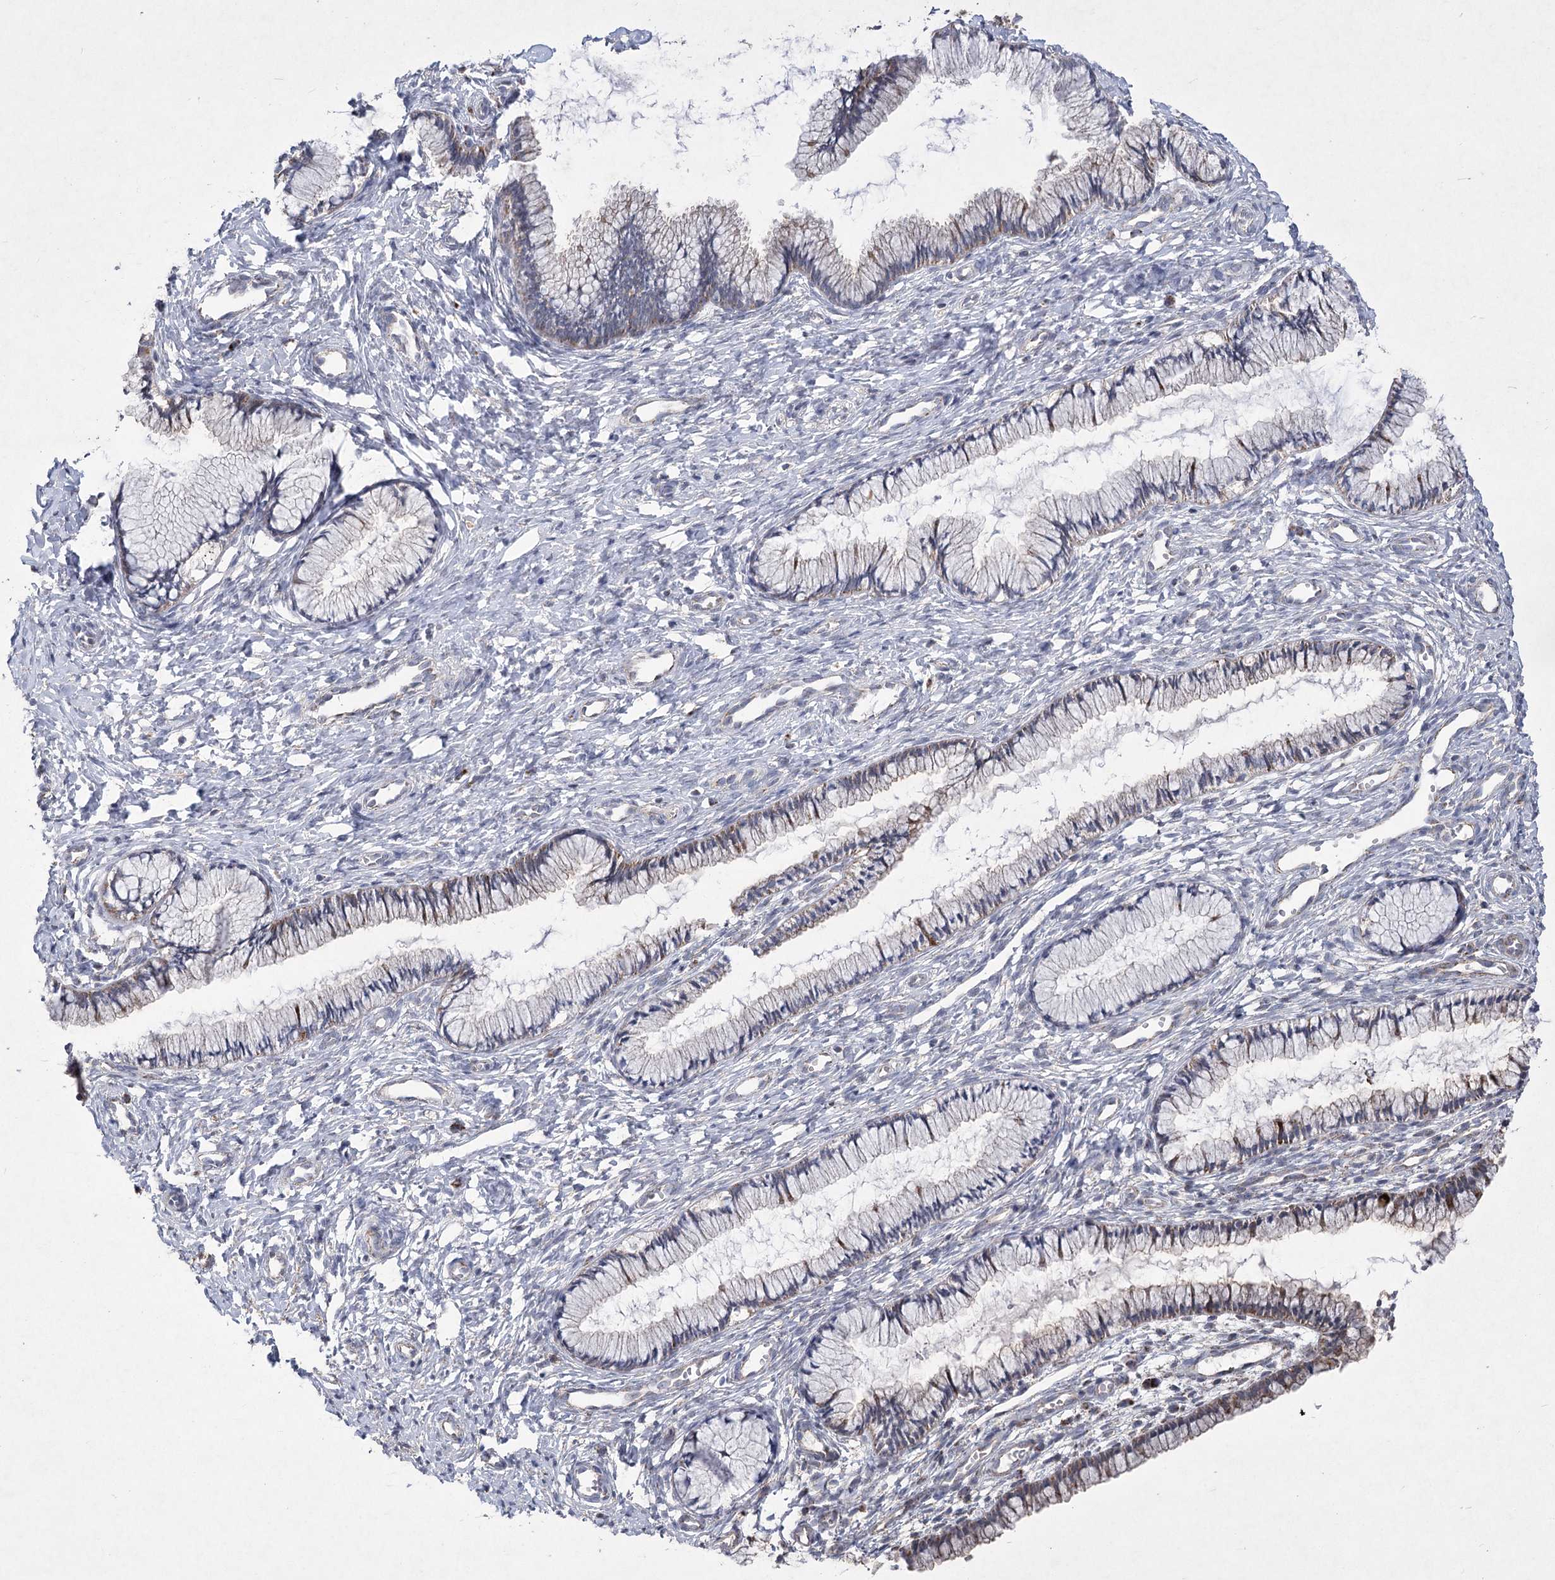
{"staining": {"intensity": "weak", "quantity": "25%-75%", "location": "cytoplasmic/membranous"}, "tissue": "cervix", "cell_type": "Glandular cells", "image_type": "normal", "snomed": [{"axis": "morphology", "description": "Normal tissue, NOS"}, {"axis": "topography", "description": "Cervix"}], "caption": "Protein staining demonstrates weak cytoplasmic/membranous expression in approximately 25%-75% of glandular cells in benign cervix. The staining is performed using DAB brown chromogen to label protein expression. The nuclei are counter-stained blue using hematoxylin.", "gene": "PDHB", "patient": {"sex": "female", "age": 27}}